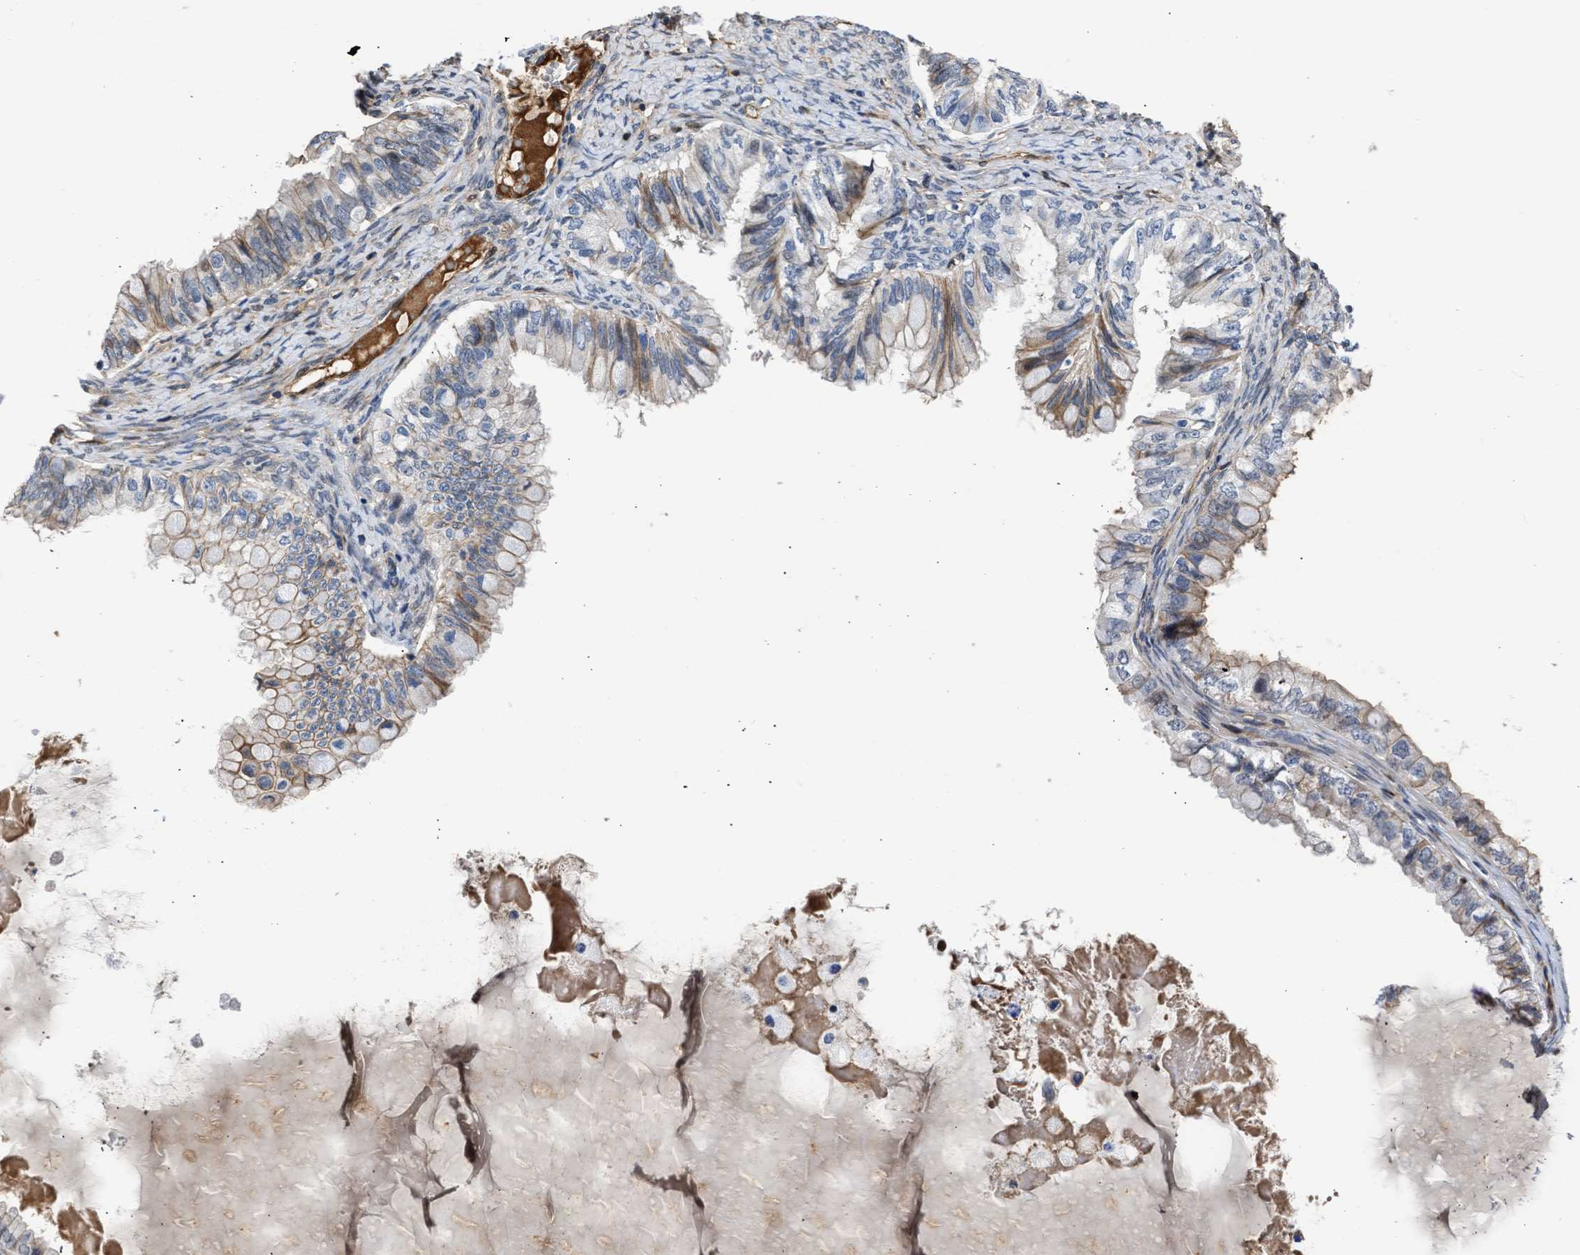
{"staining": {"intensity": "weak", "quantity": "<25%", "location": "cytoplasmic/membranous"}, "tissue": "ovarian cancer", "cell_type": "Tumor cells", "image_type": "cancer", "snomed": [{"axis": "morphology", "description": "Cystadenocarcinoma, mucinous, NOS"}, {"axis": "topography", "description": "Ovary"}], "caption": "The photomicrograph reveals no staining of tumor cells in ovarian cancer (mucinous cystadenocarcinoma).", "gene": "MAS1L", "patient": {"sex": "female", "age": 80}}